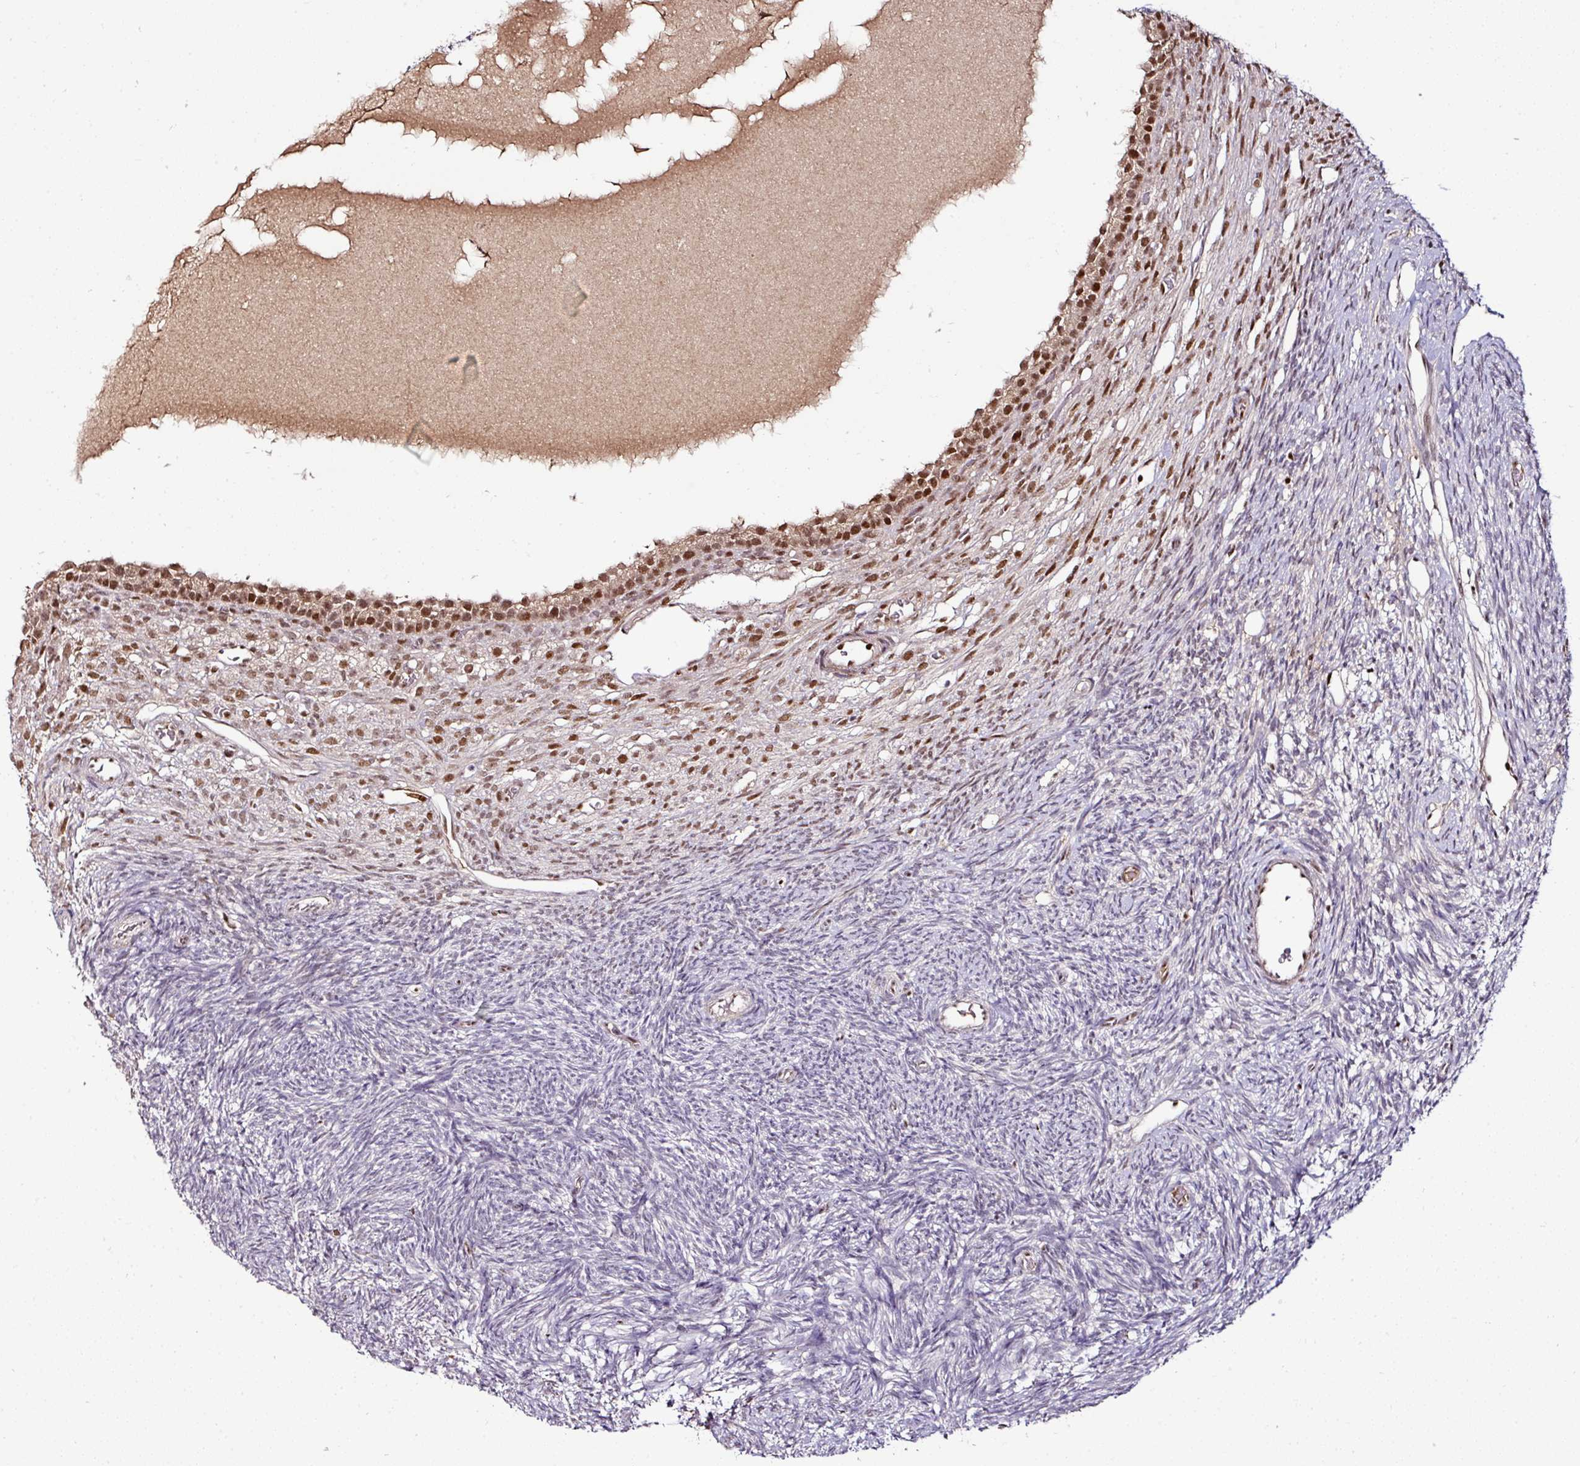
{"staining": {"intensity": "negative", "quantity": "none", "location": "none"}, "tissue": "ovary", "cell_type": "Follicle cells", "image_type": "normal", "snomed": [{"axis": "morphology", "description": "Normal tissue, NOS"}, {"axis": "topography", "description": "Ovary"}], "caption": "IHC photomicrograph of normal ovary: ovary stained with DAB (3,3'-diaminobenzidine) shows no significant protein positivity in follicle cells. (Immunohistochemistry, brightfield microscopy, high magnification).", "gene": "KLF16", "patient": {"sex": "female", "age": 39}}